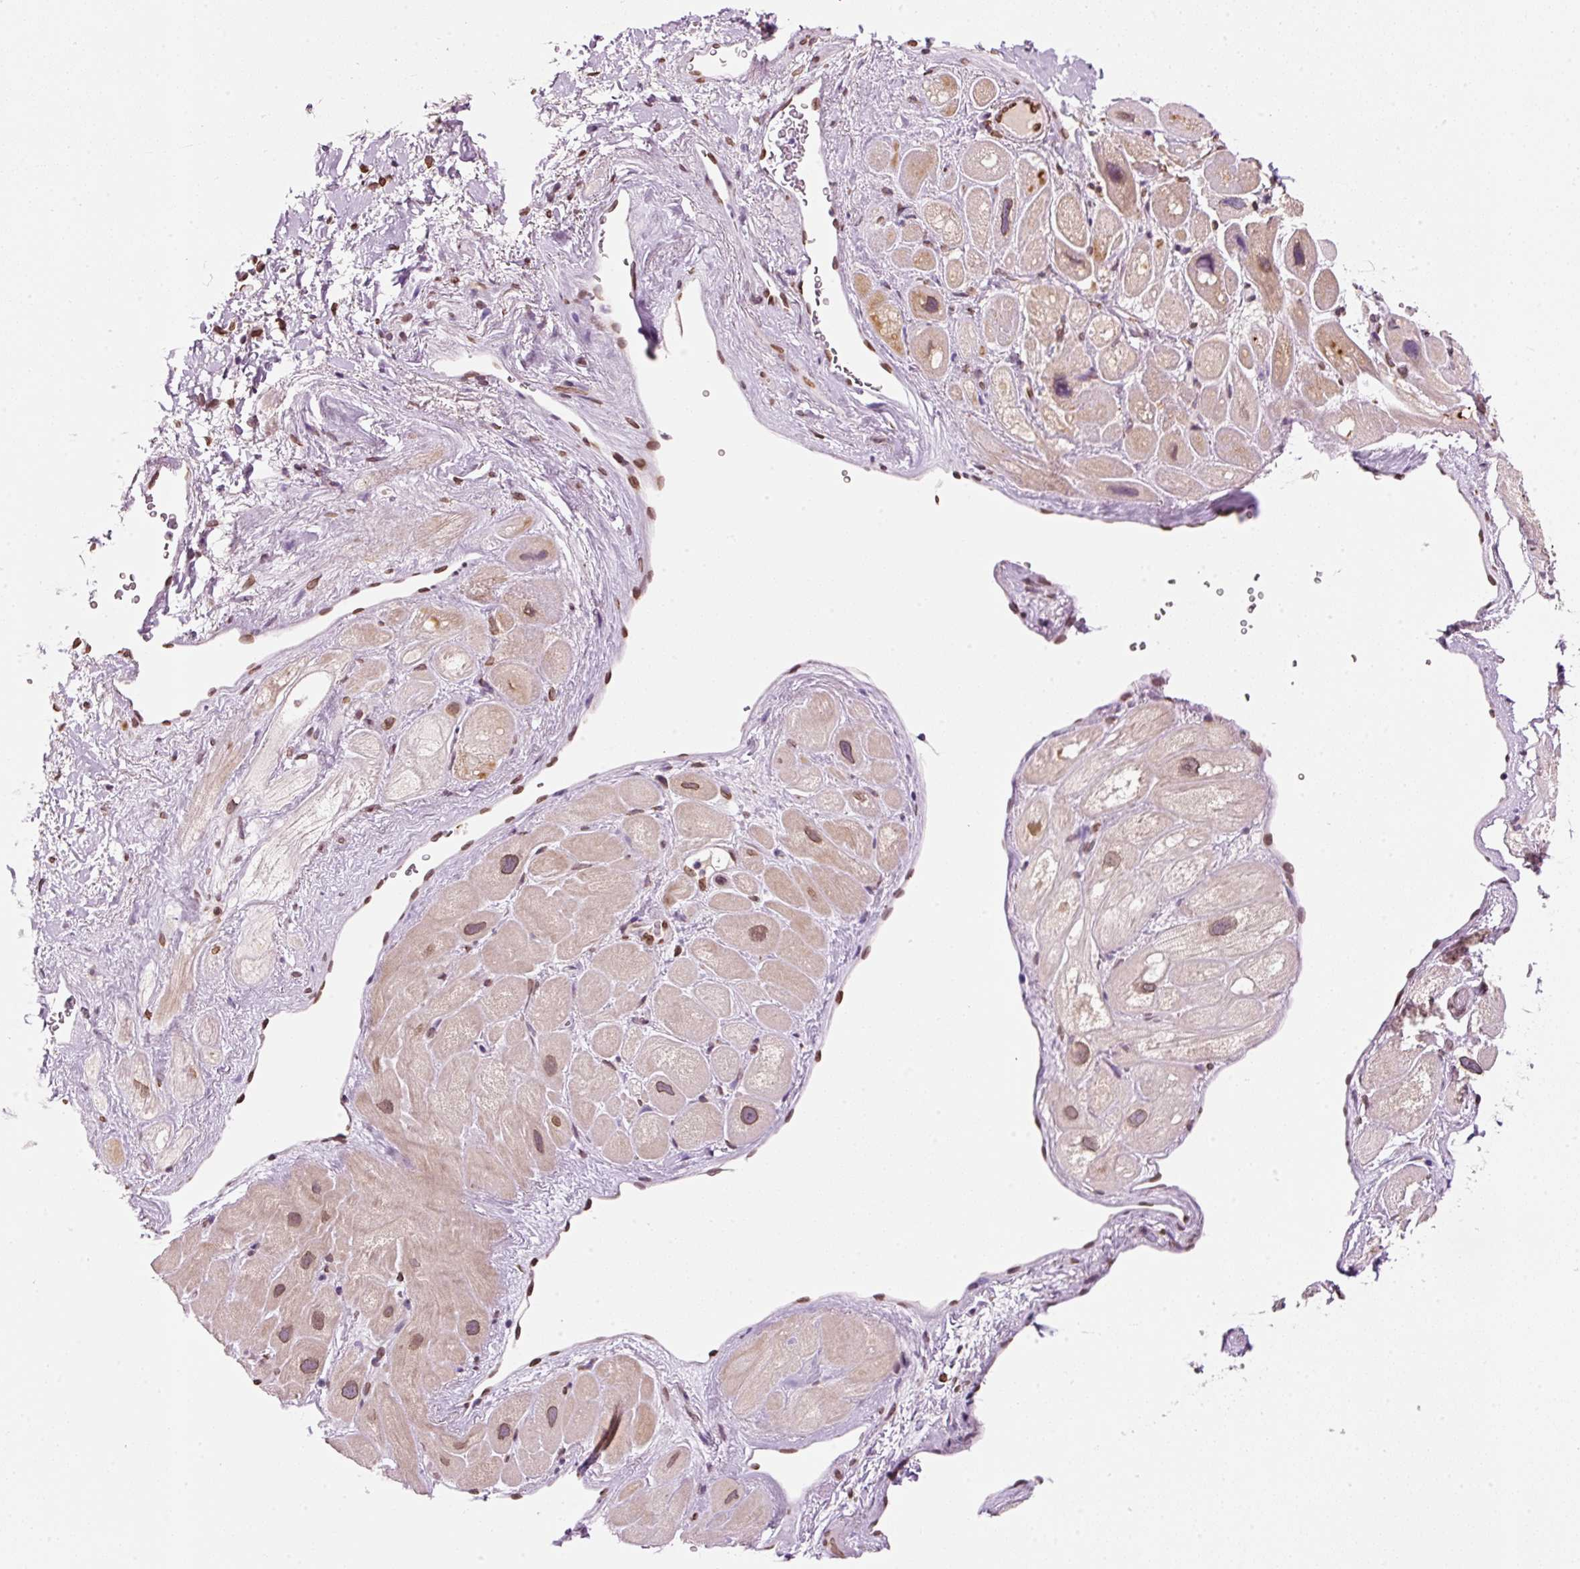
{"staining": {"intensity": "moderate", "quantity": ">75%", "location": "cytoplasmic/membranous,nuclear"}, "tissue": "heart muscle", "cell_type": "Cardiomyocytes", "image_type": "normal", "snomed": [{"axis": "morphology", "description": "Normal tissue, NOS"}, {"axis": "topography", "description": "Heart"}], "caption": "A medium amount of moderate cytoplasmic/membranous,nuclear staining is appreciated in approximately >75% of cardiomyocytes in benign heart muscle. The protein of interest is stained brown, and the nuclei are stained in blue (DAB (3,3'-diaminobenzidine) IHC with brightfield microscopy, high magnification).", "gene": "ZNF224", "patient": {"sex": "male", "age": 49}}